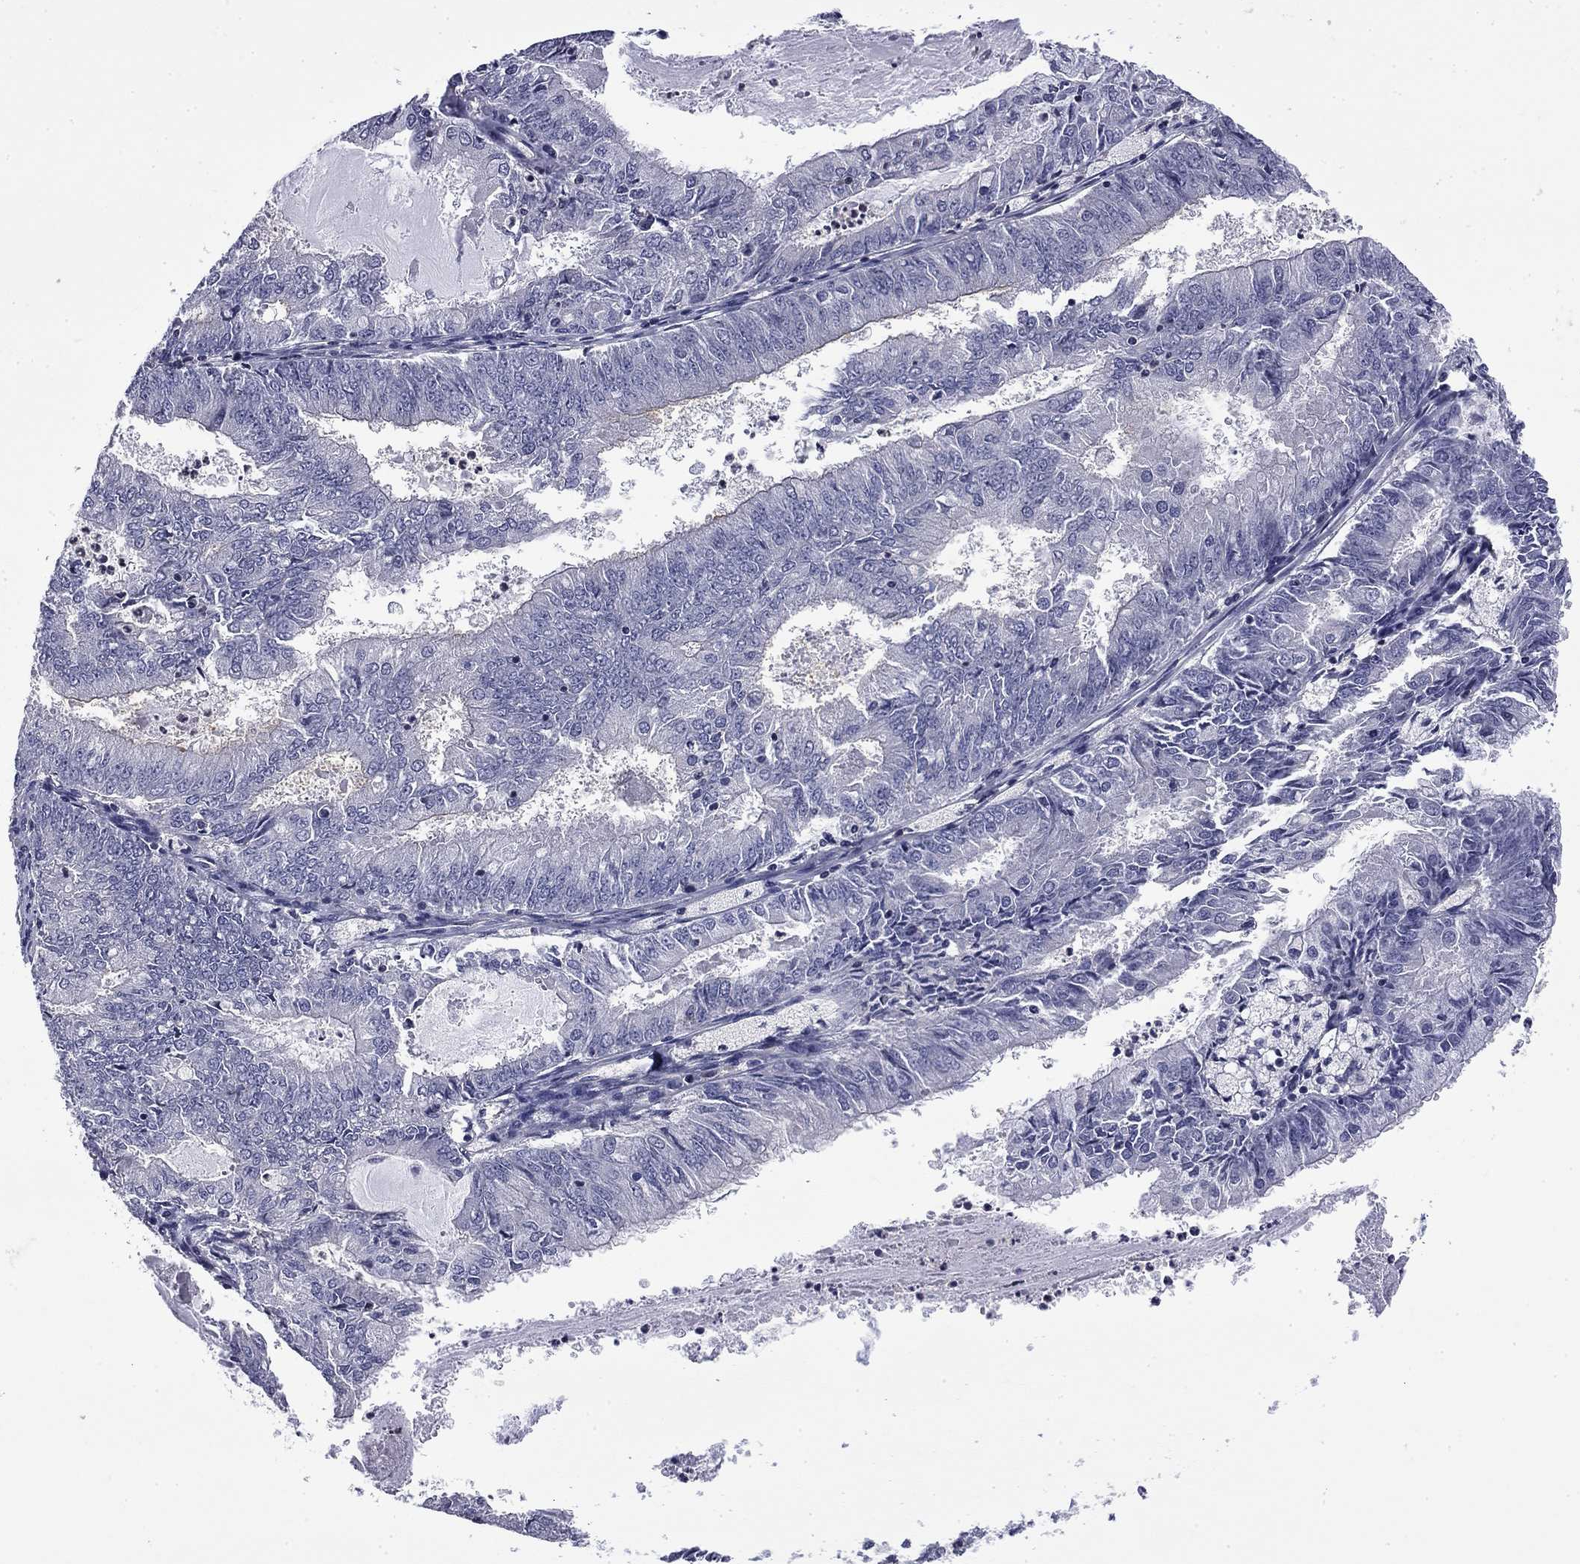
{"staining": {"intensity": "negative", "quantity": "none", "location": "none"}, "tissue": "endometrial cancer", "cell_type": "Tumor cells", "image_type": "cancer", "snomed": [{"axis": "morphology", "description": "Adenocarcinoma, NOS"}, {"axis": "topography", "description": "Endometrium"}], "caption": "A histopathology image of human endometrial cancer (adenocarcinoma) is negative for staining in tumor cells.", "gene": "ARHGAP45", "patient": {"sex": "female", "age": 57}}